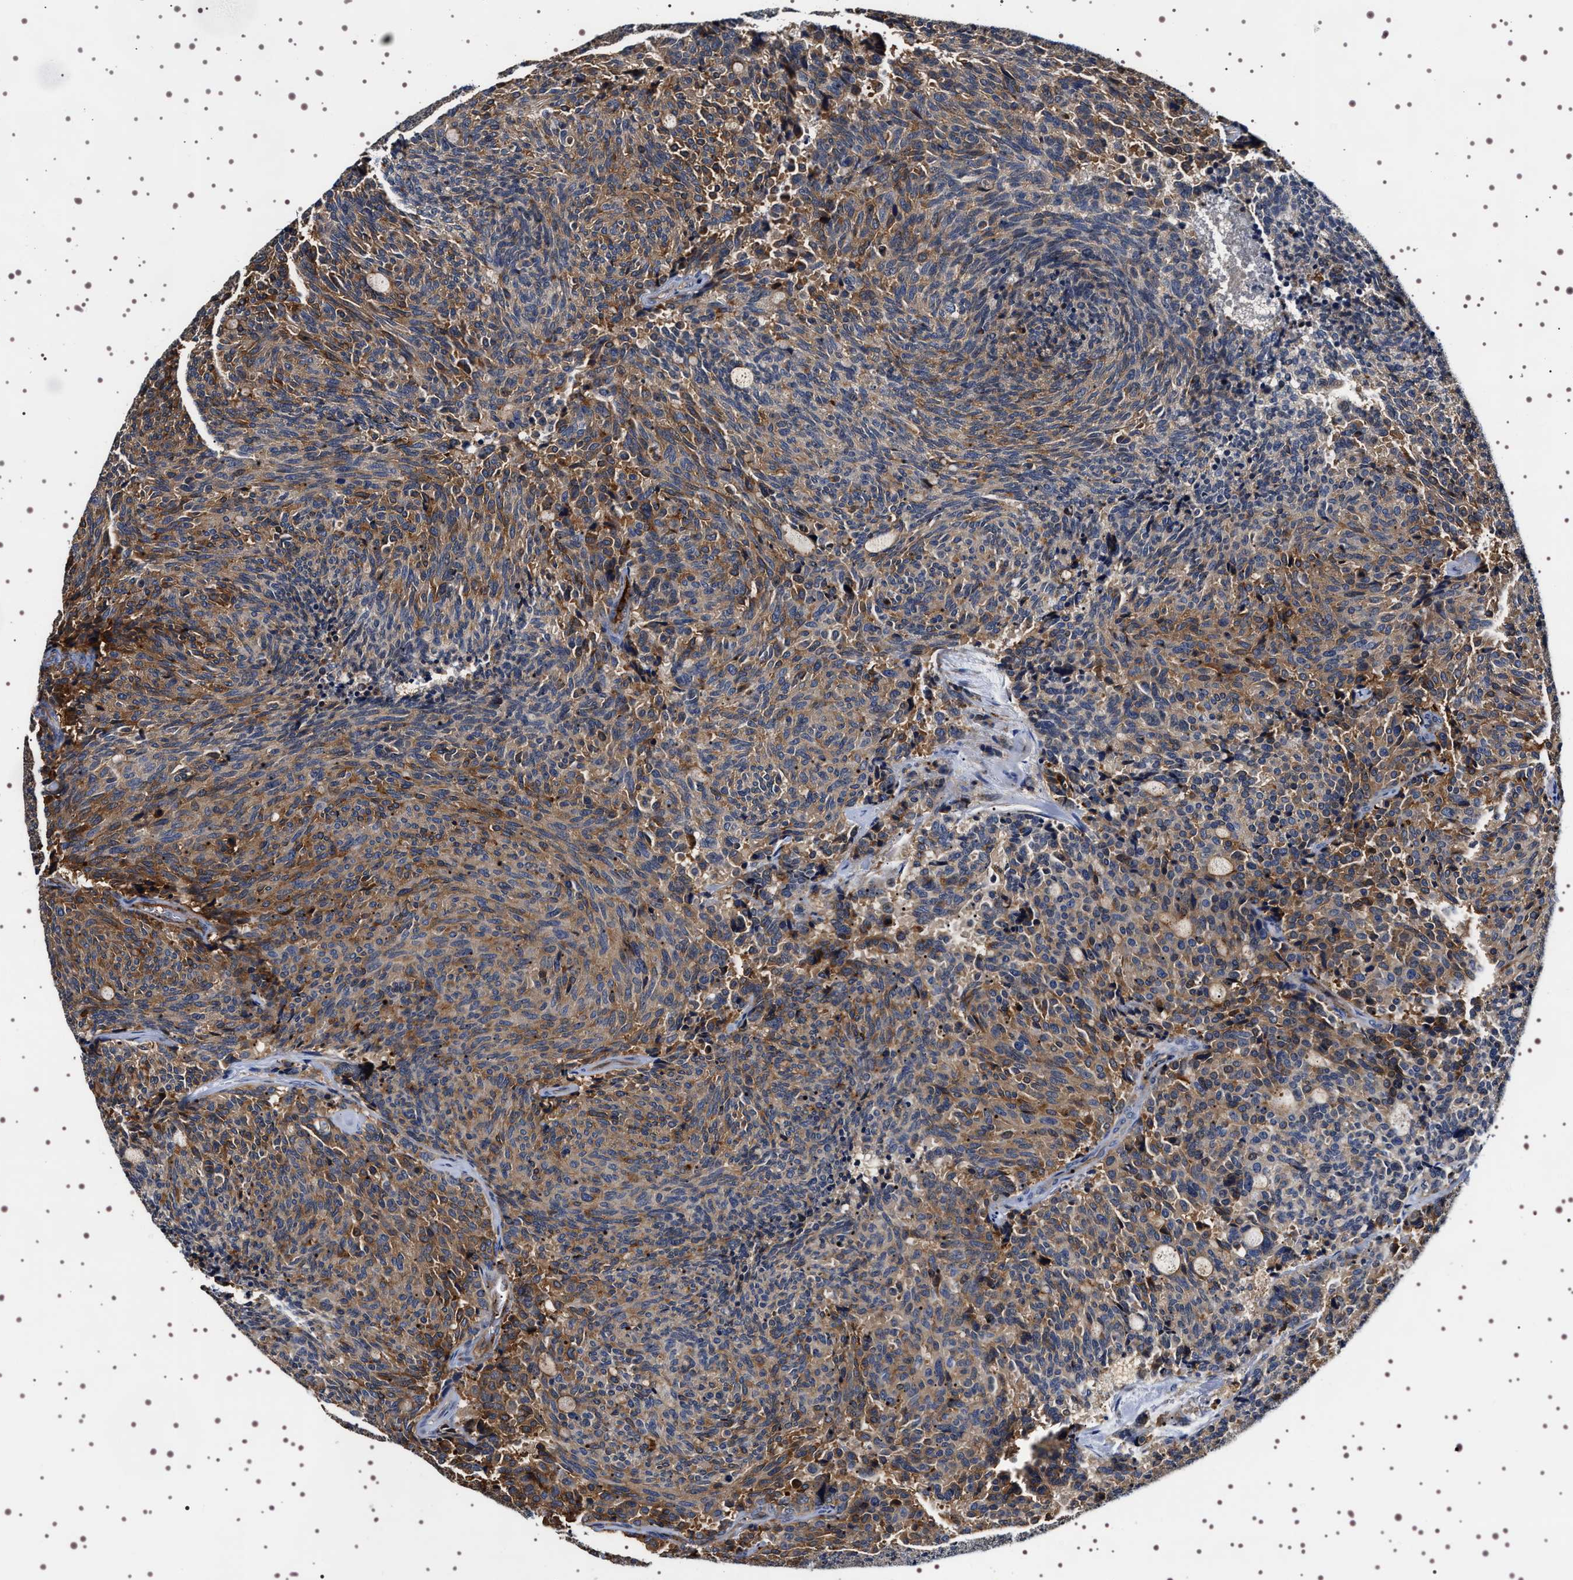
{"staining": {"intensity": "moderate", "quantity": ">75%", "location": "cytoplasmic/membranous"}, "tissue": "carcinoid", "cell_type": "Tumor cells", "image_type": "cancer", "snomed": [{"axis": "morphology", "description": "Carcinoid, malignant, NOS"}, {"axis": "topography", "description": "Pancreas"}], "caption": "Carcinoid (malignant) stained with IHC shows moderate cytoplasmic/membranous expression in approximately >75% of tumor cells. (IHC, brightfield microscopy, high magnification).", "gene": "ALPL", "patient": {"sex": "female", "age": 54}}